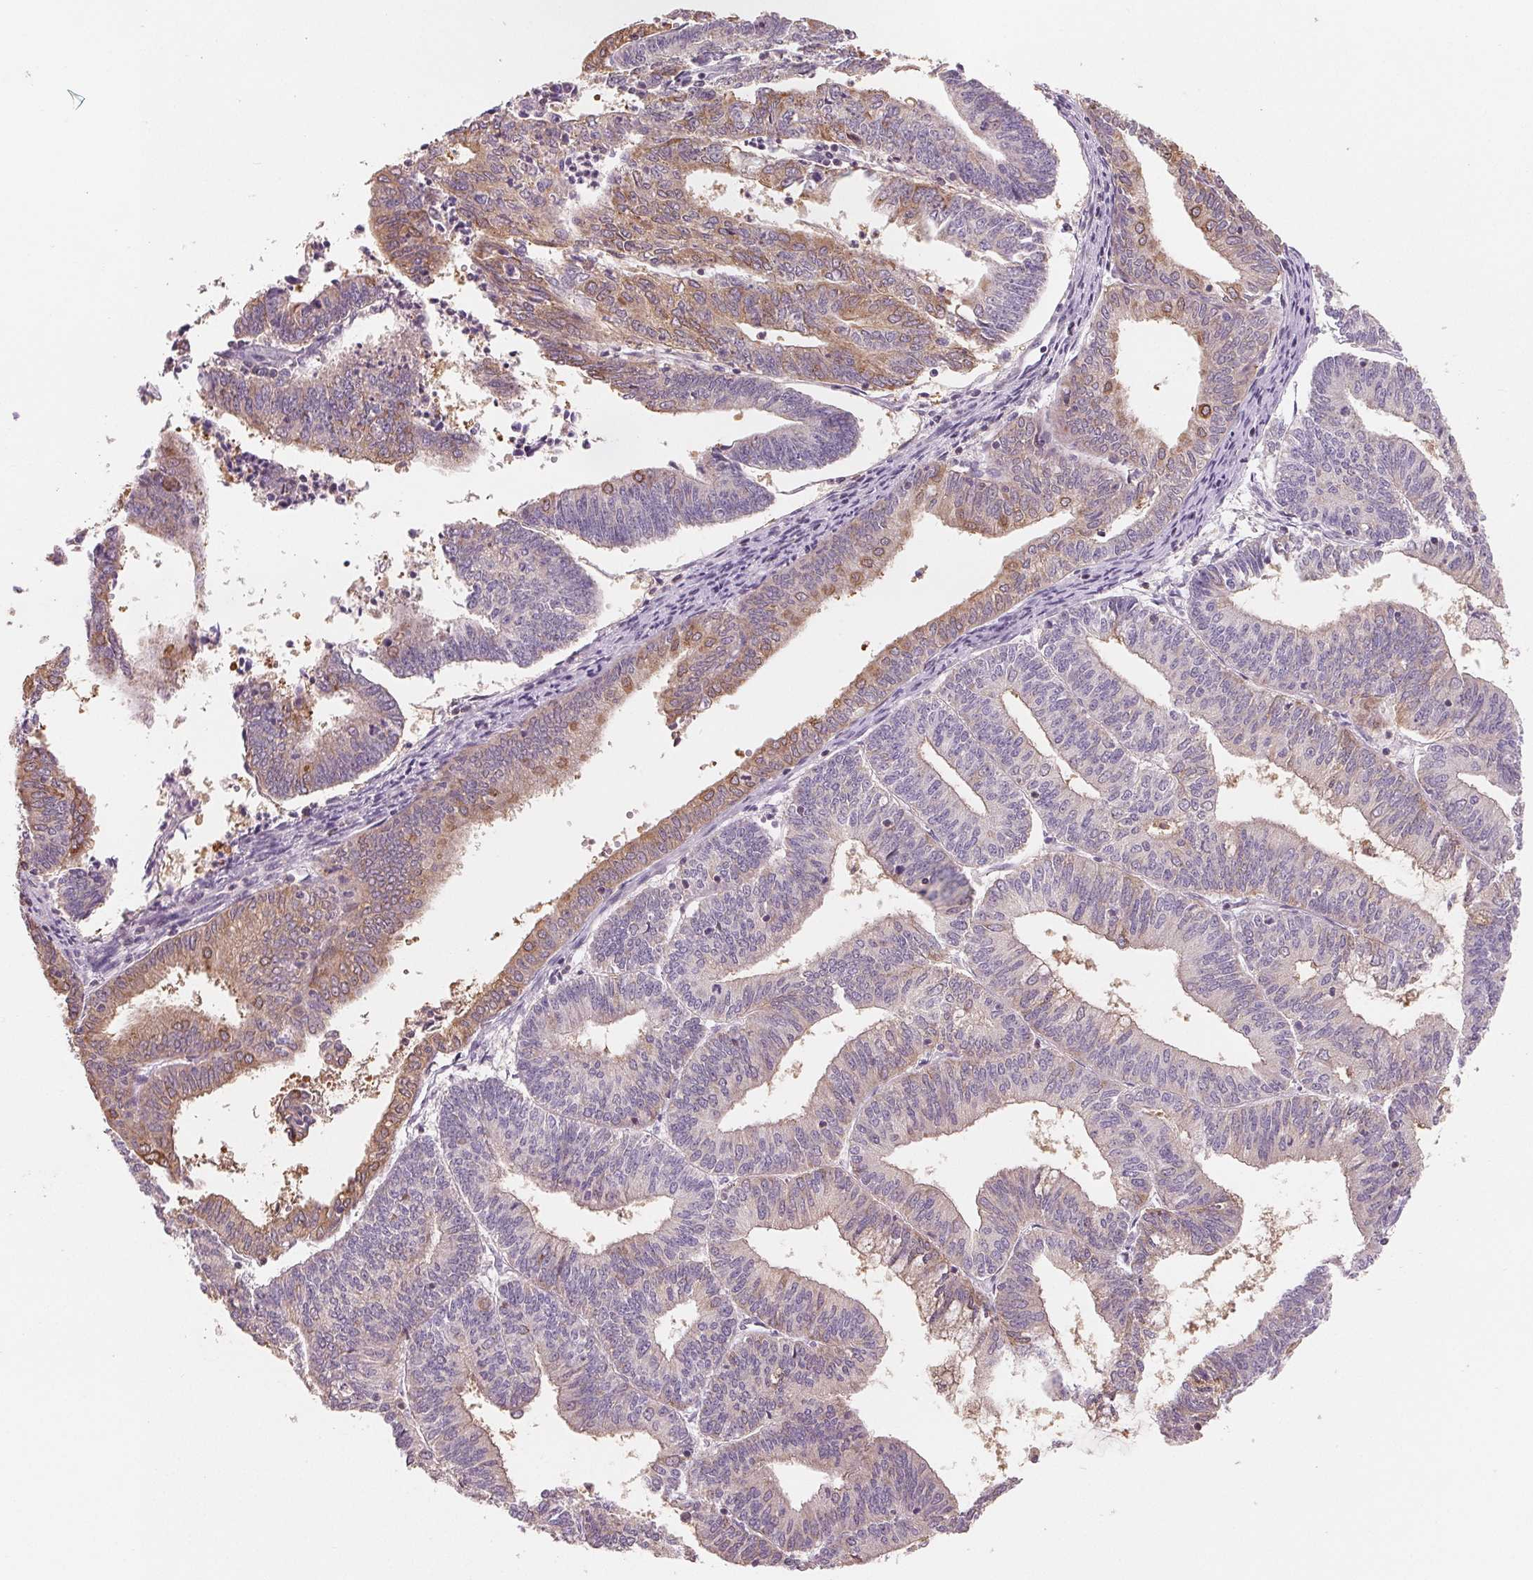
{"staining": {"intensity": "moderate", "quantity": "<25%", "location": "cytoplasmic/membranous"}, "tissue": "endometrial cancer", "cell_type": "Tumor cells", "image_type": "cancer", "snomed": [{"axis": "morphology", "description": "Adenocarcinoma, NOS"}, {"axis": "topography", "description": "Endometrium"}], "caption": "A brown stain highlights moderate cytoplasmic/membranous positivity of a protein in adenocarcinoma (endometrial) tumor cells. The protein is shown in brown color, while the nuclei are stained blue.", "gene": "VTCN1", "patient": {"sex": "female", "age": 61}}